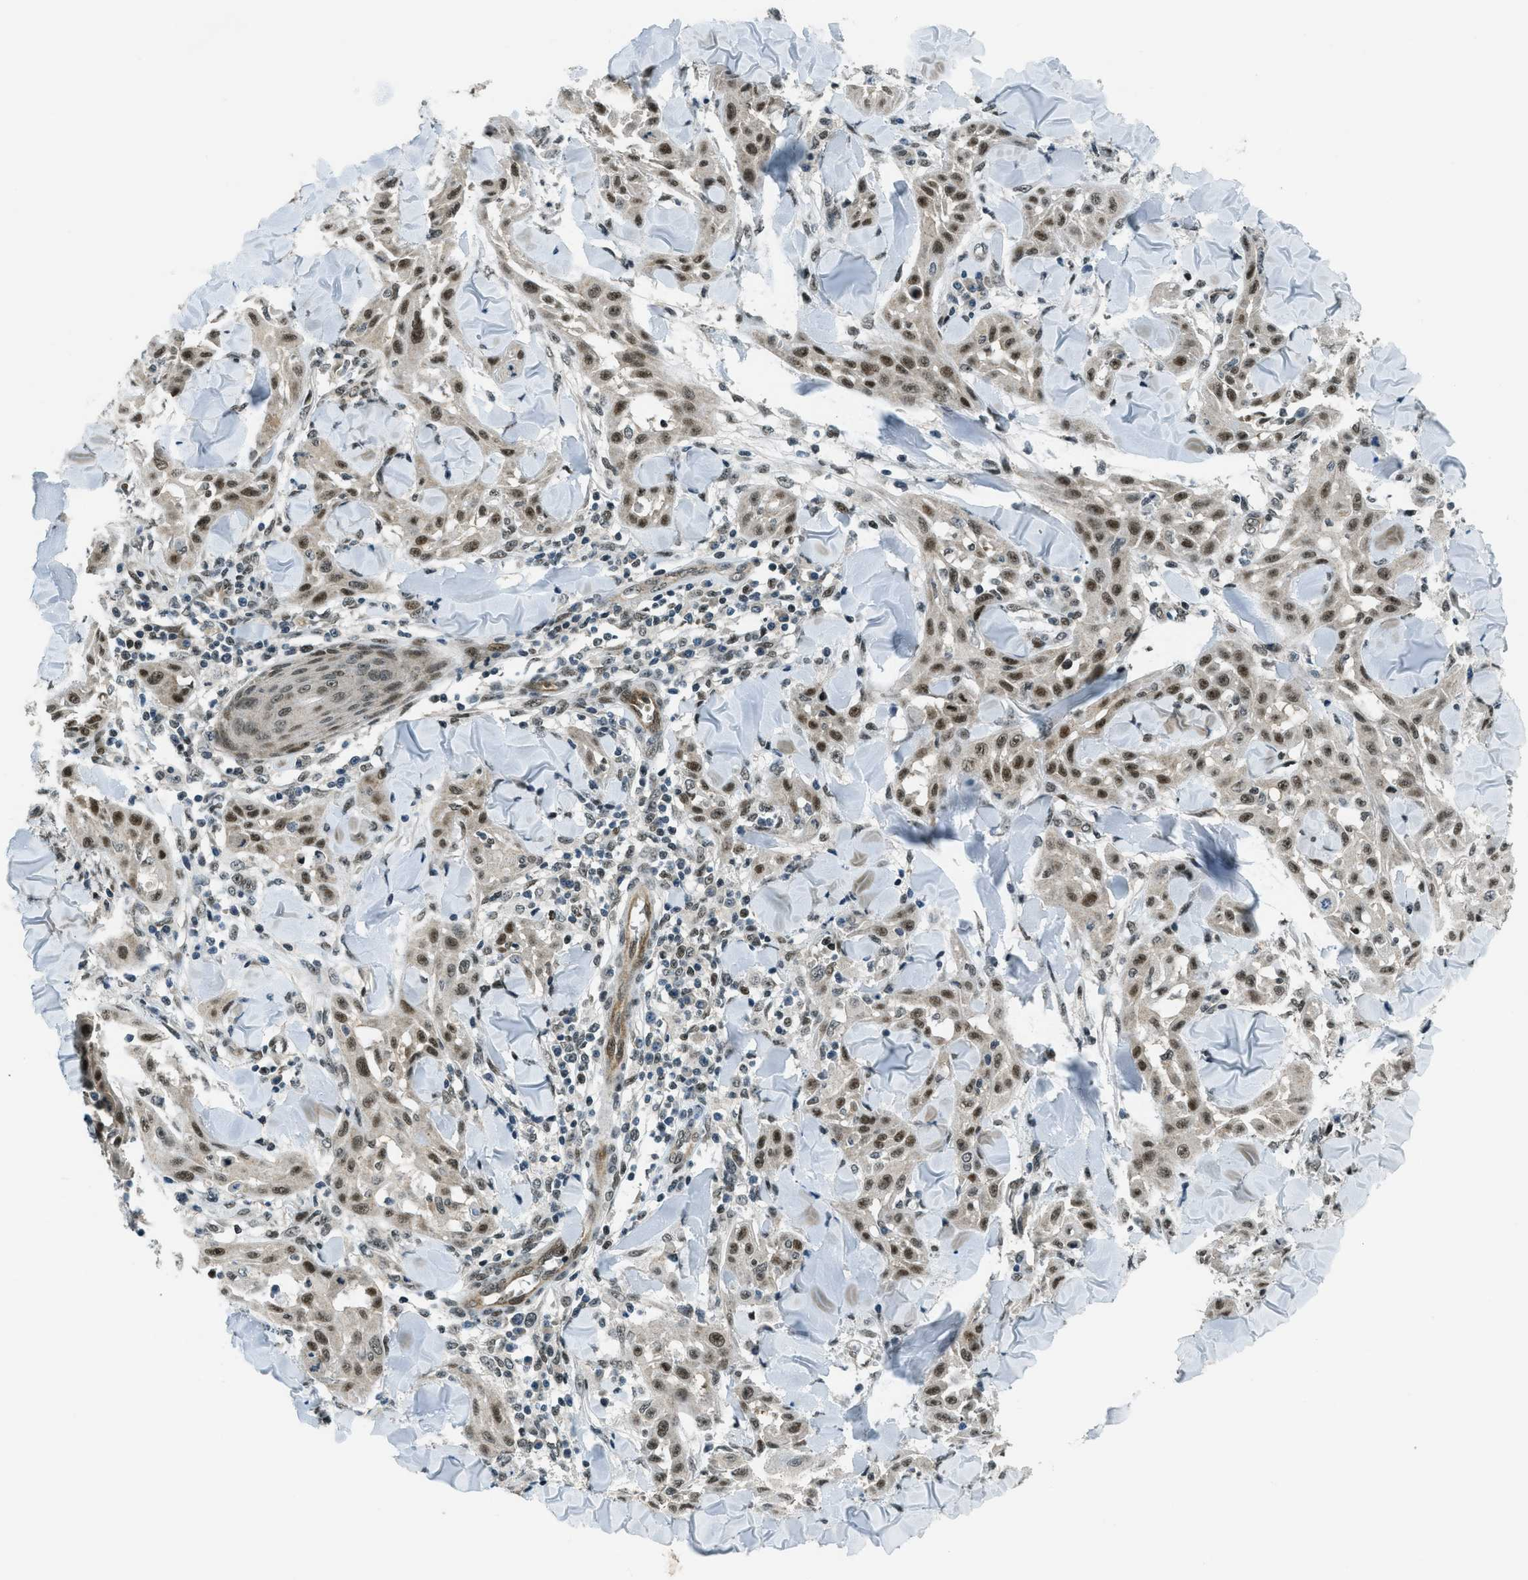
{"staining": {"intensity": "moderate", "quantity": ">75%", "location": "nuclear"}, "tissue": "skin cancer", "cell_type": "Tumor cells", "image_type": "cancer", "snomed": [{"axis": "morphology", "description": "Squamous cell carcinoma, NOS"}, {"axis": "topography", "description": "Skin"}], "caption": "DAB immunohistochemical staining of human skin squamous cell carcinoma exhibits moderate nuclear protein positivity in approximately >75% of tumor cells.", "gene": "KLF6", "patient": {"sex": "male", "age": 24}}